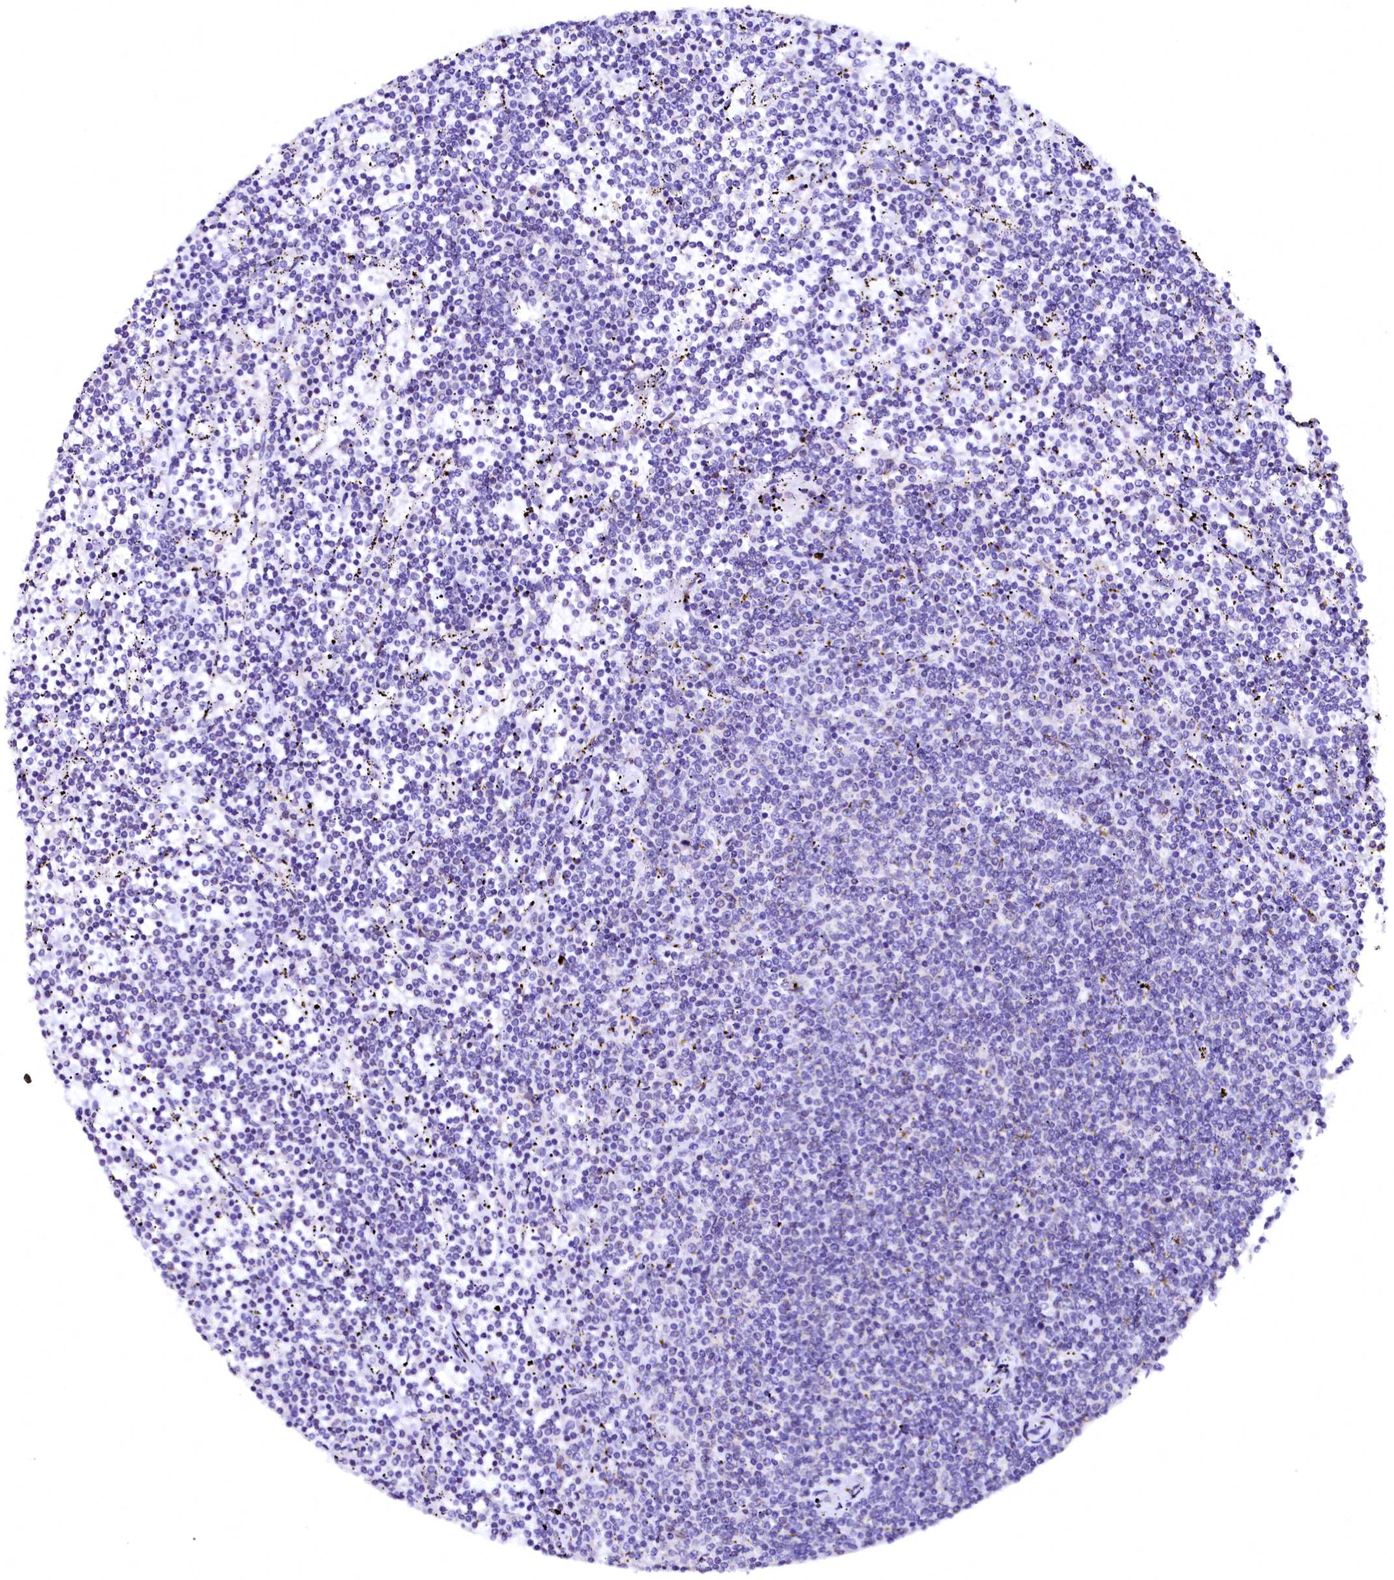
{"staining": {"intensity": "negative", "quantity": "none", "location": "none"}, "tissue": "lymphoma", "cell_type": "Tumor cells", "image_type": "cancer", "snomed": [{"axis": "morphology", "description": "Malignant lymphoma, non-Hodgkin's type, Low grade"}, {"axis": "topography", "description": "Spleen"}], "caption": "This is an immunohistochemistry (IHC) image of human malignant lymphoma, non-Hodgkin's type (low-grade). There is no staining in tumor cells.", "gene": "NALF1", "patient": {"sex": "female", "age": 50}}